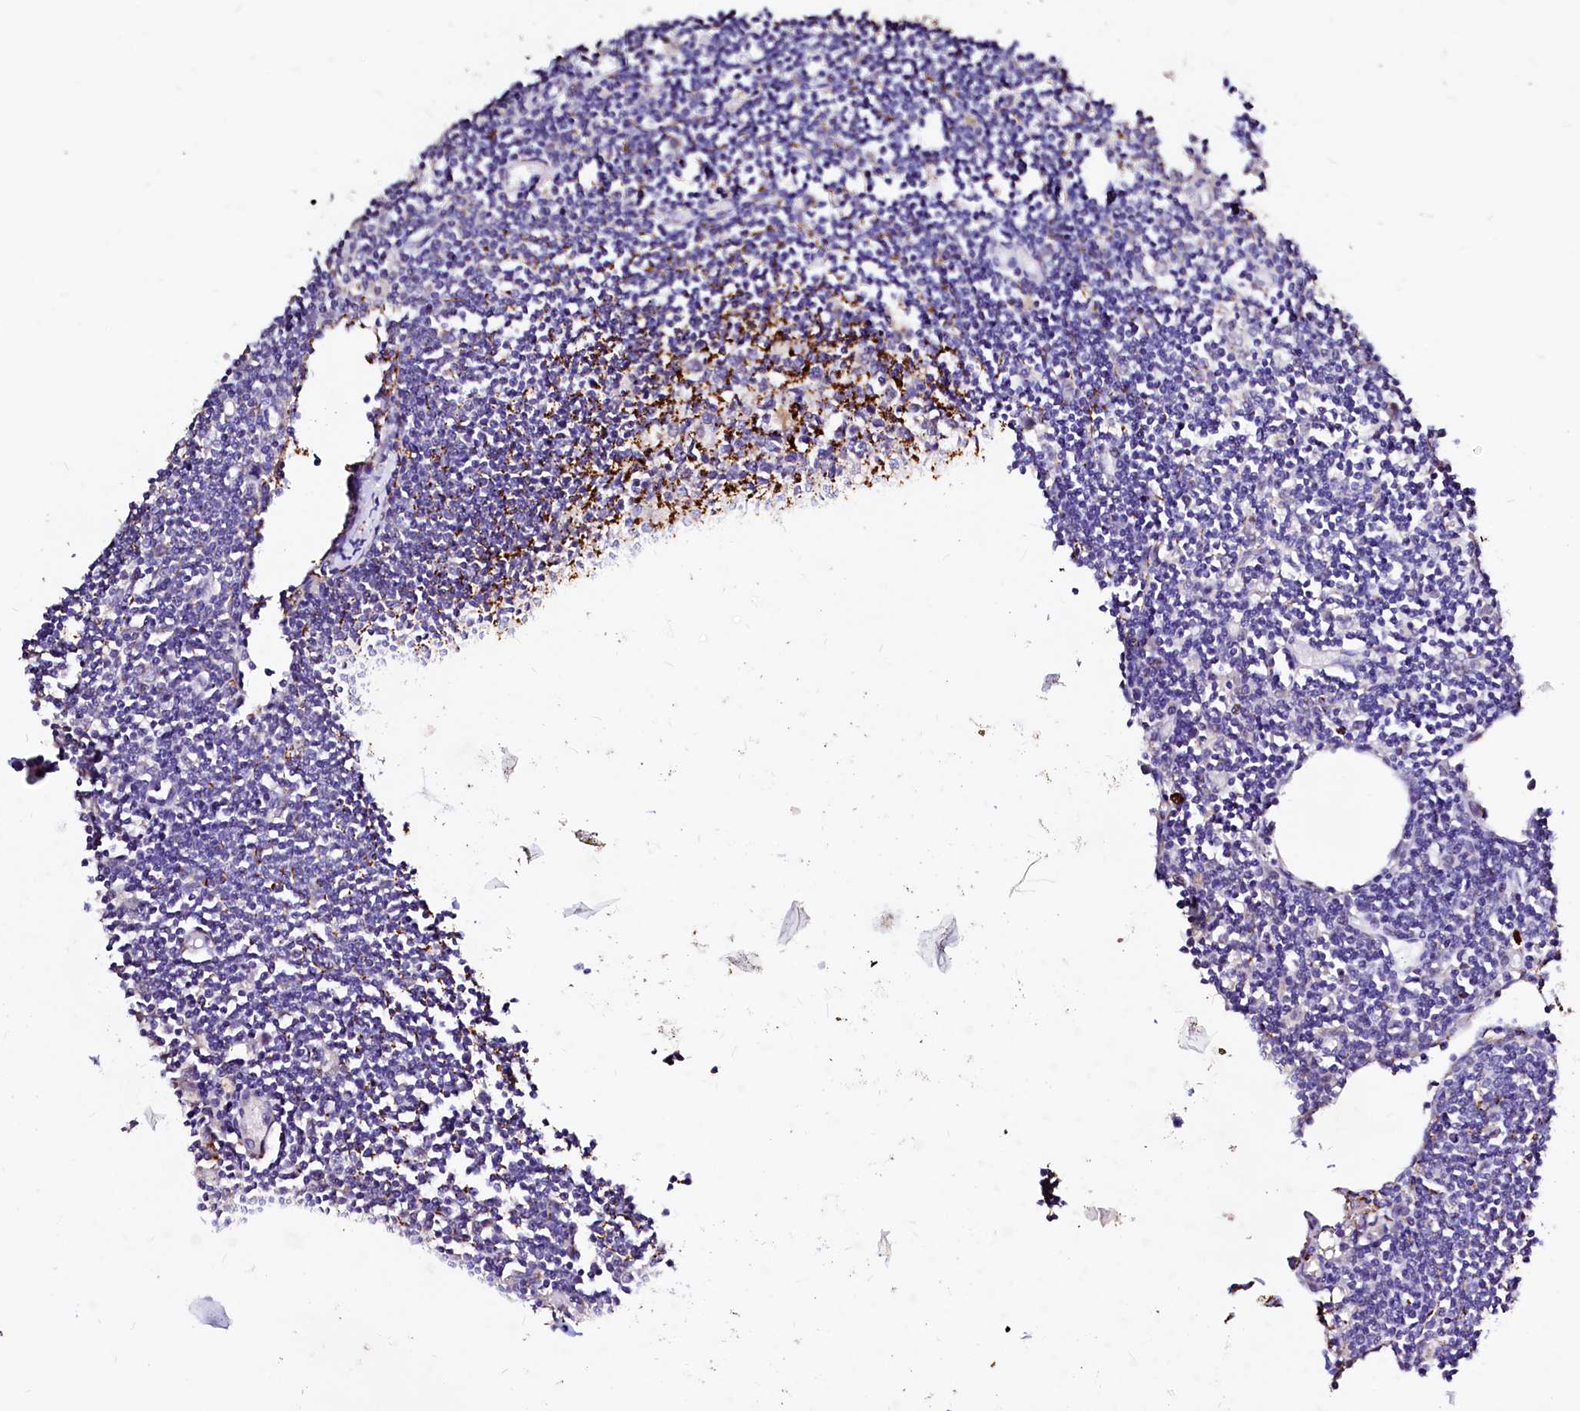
{"staining": {"intensity": "strong", "quantity": "<25%", "location": "cytoplasmic/membranous"}, "tissue": "lymph node", "cell_type": "Germinal center cells", "image_type": "normal", "snomed": [{"axis": "morphology", "description": "Normal tissue, NOS"}, {"axis": "topography", "description": "Lymph node"}], "caption": "Lymph node stained for a protein (brown) displays strong cytoplasmic/membranous positive staining in approximately <25% of germinal center cells.", "gene": "MAOB", "patient": {"sex": "female", "age": 11}}